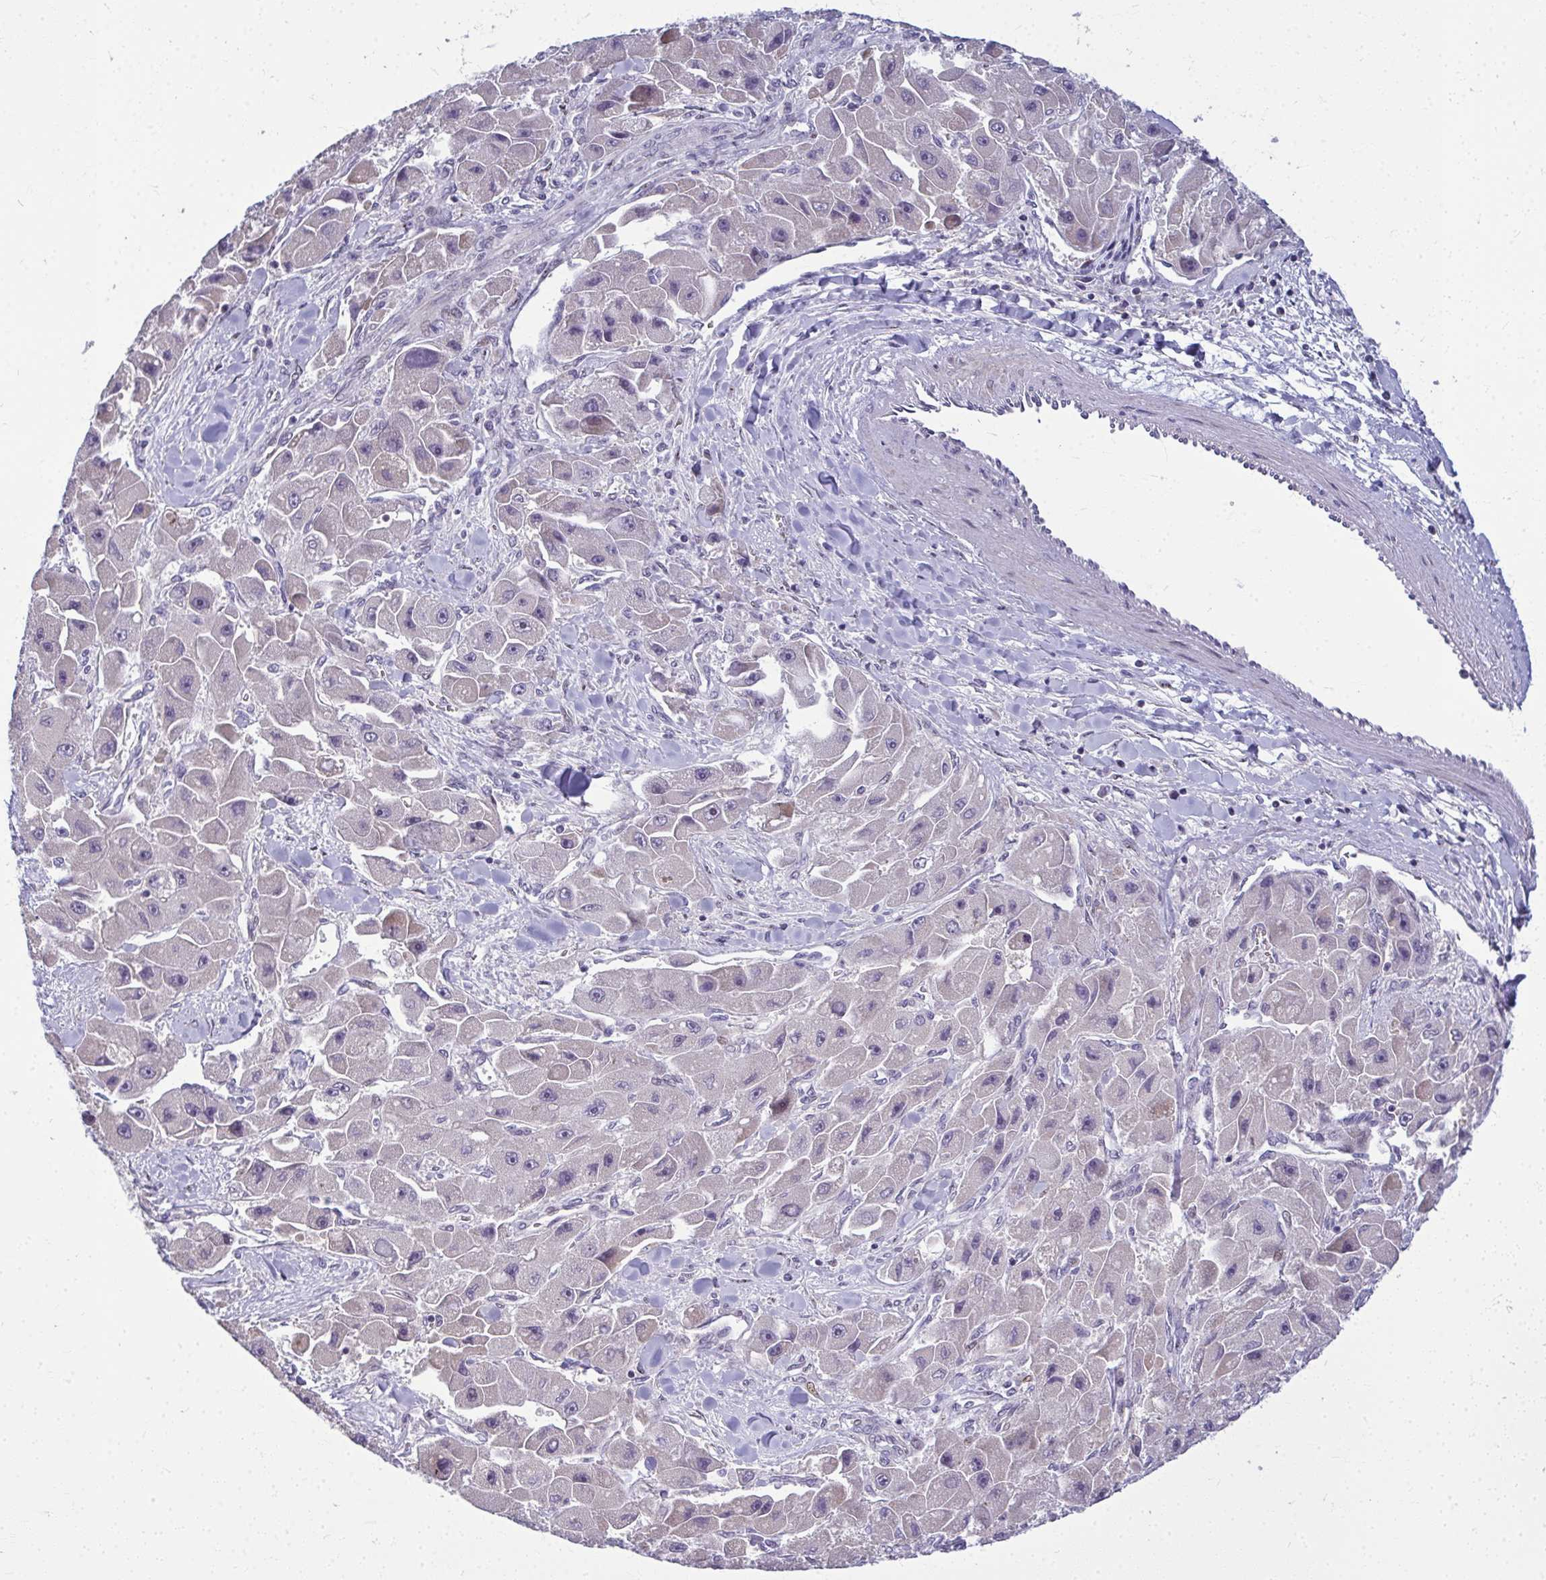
{"staining": {"intensity": "negative", "quantity": "none", "location": "none"}, "tissue": "liver cancer", "cell_type": "Tumor cells", "image_type": "cancer", "snomed": [{"axis": "morphology", "description": "Carcinoma, Hepatocellular, NOS"}, {"axis": "topography", "description": "Liver"}], "caption": "Tumor cells show no significant protein positivity in liver hepatocellular carcinoma.", "gene": "ODF1", "patient": {"sex": "male", "age": 24}}